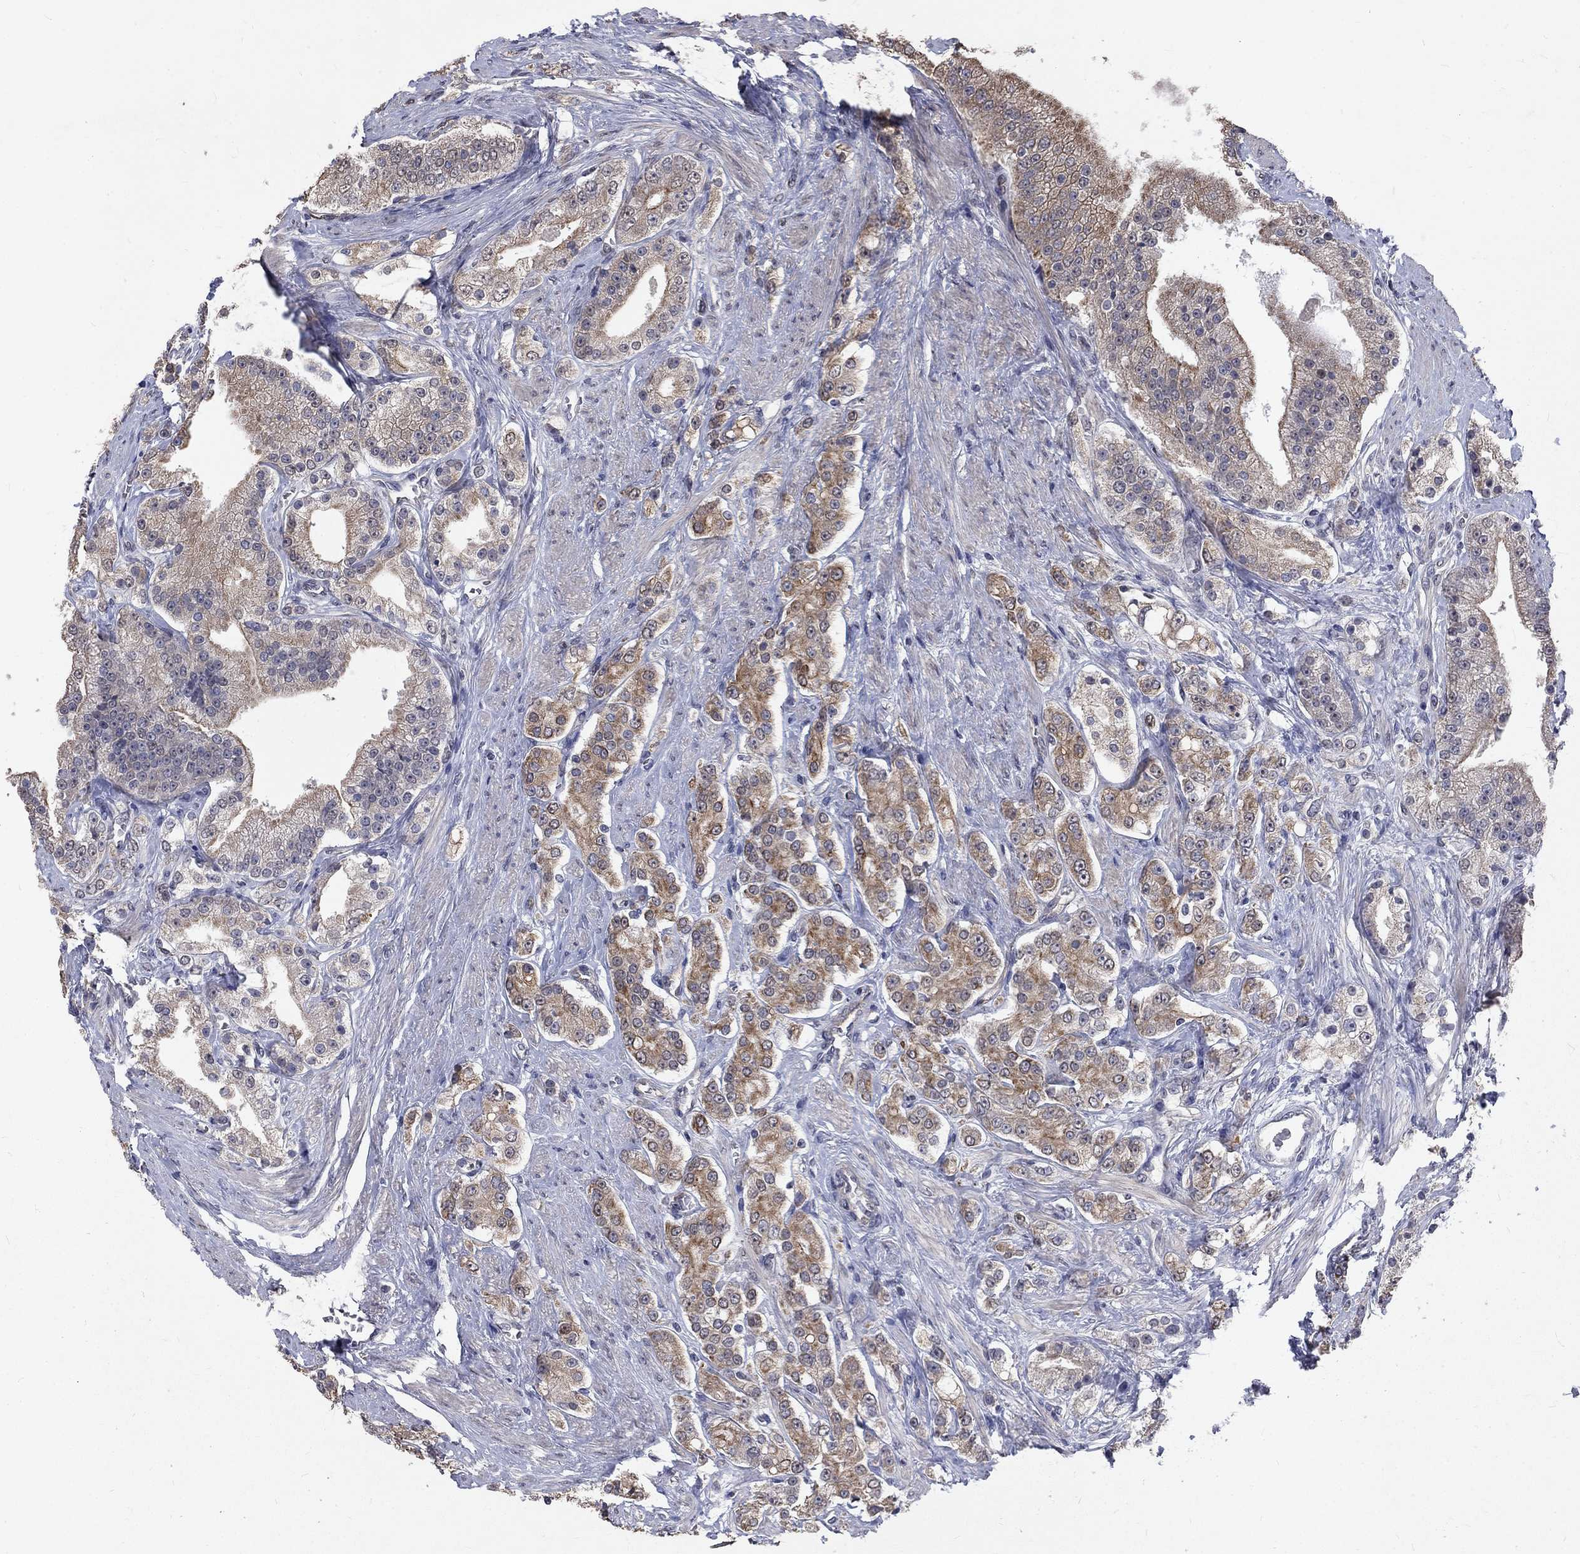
{"staining": {"intensity": "moderate", "quantity": "25%-75%", "location": "cytoplasmic/membranous"}, "tissue": "prostate cancer", "cell_type": "Tumor cells", "image_type": "cancer", "snomed": [{"axis": "morphology", "description": "Adenocarcinoma, NOS"}, {"axis": "topography", "description": "Prostate and seminal vesicle, NOS"}, {"axis": "topography", "description": "Prostate"}], "caption": "Protein analysis of prostate adenocarcinoma tissue reveals moderate cytoplasmic/membranous staining in approximately 25%-75% of tumor cells.", "gene": "CHST5", "patient": {"sex": "male", "age": 67}}